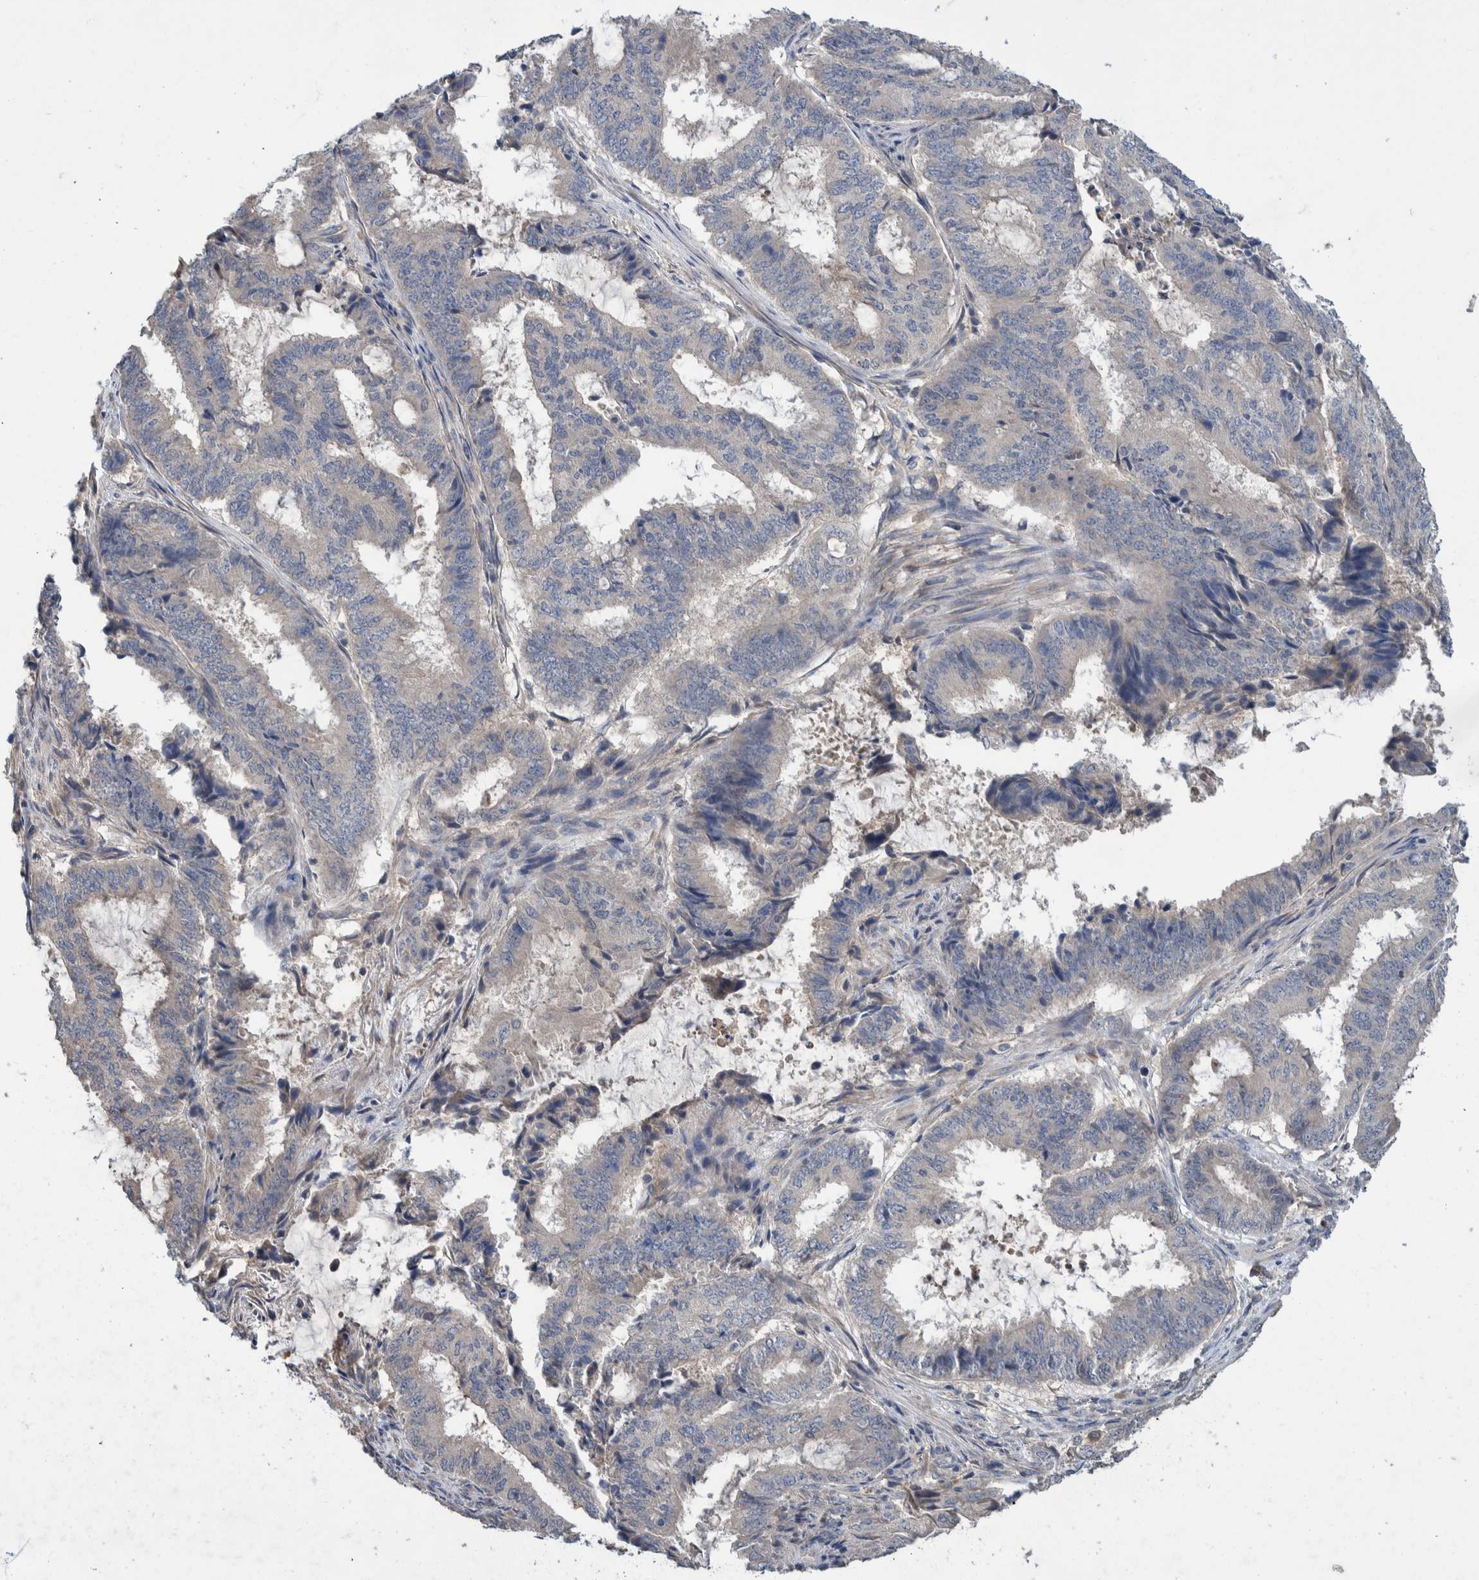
{"staining": {"intensity": "negative", "quantity": "none", "location": "none"}, "tissue": "endometrial cancer", "cell_type": "Tumor cells", "image_type": "cancer", "snomed": [{"axis": "morphology", "description": "Adenocarcinoma, NOS"}, {"axis": "topography", "description": "Endometrium"}], "caption": "This is an immunohistochemistry image of adenocarcinoma (endometrial). There is no staining in tumor cells.", "gene": "PLPBP", "patient": {"sex": "female", "age": 51}}